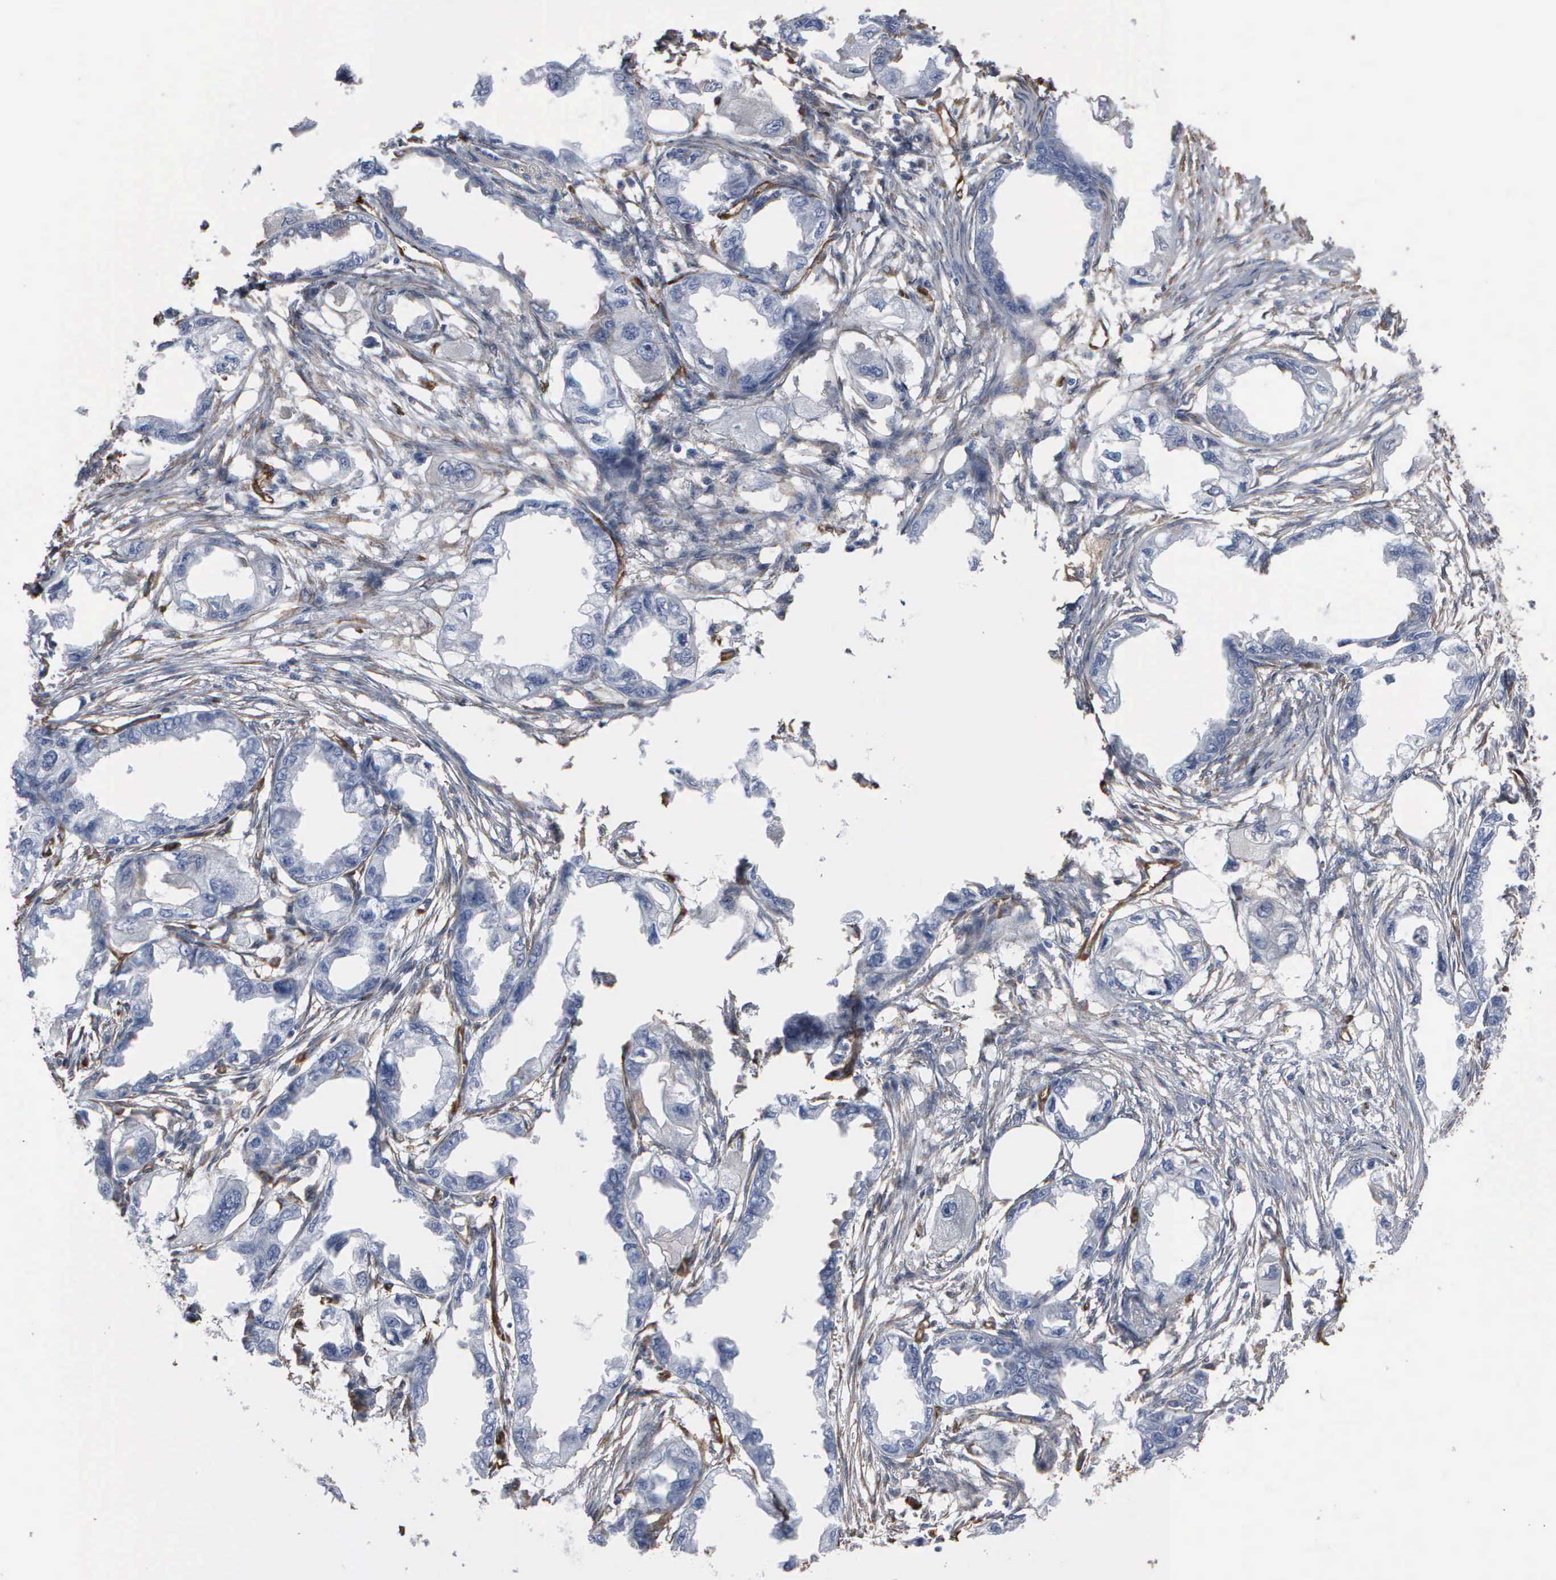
{"staining": {"intensity": "negative", "quantity": "none", "location": "none"}, "tissue": "endometrial cancer", "cell_type": "Tumor cells", "image_type": "cancer", "snomed": [{"axis": "morphology", "description": "Adenocarcinoma, NOS"}, {"axis": "topography", "description": "Endometrium"}], "caption": "The immunohistochemistry histopathology image has no significant positivity in tumor cells of endometrial cancer tissue.", "gene": "FSCN1", "patient": {"sex": "female", "age": 67}}